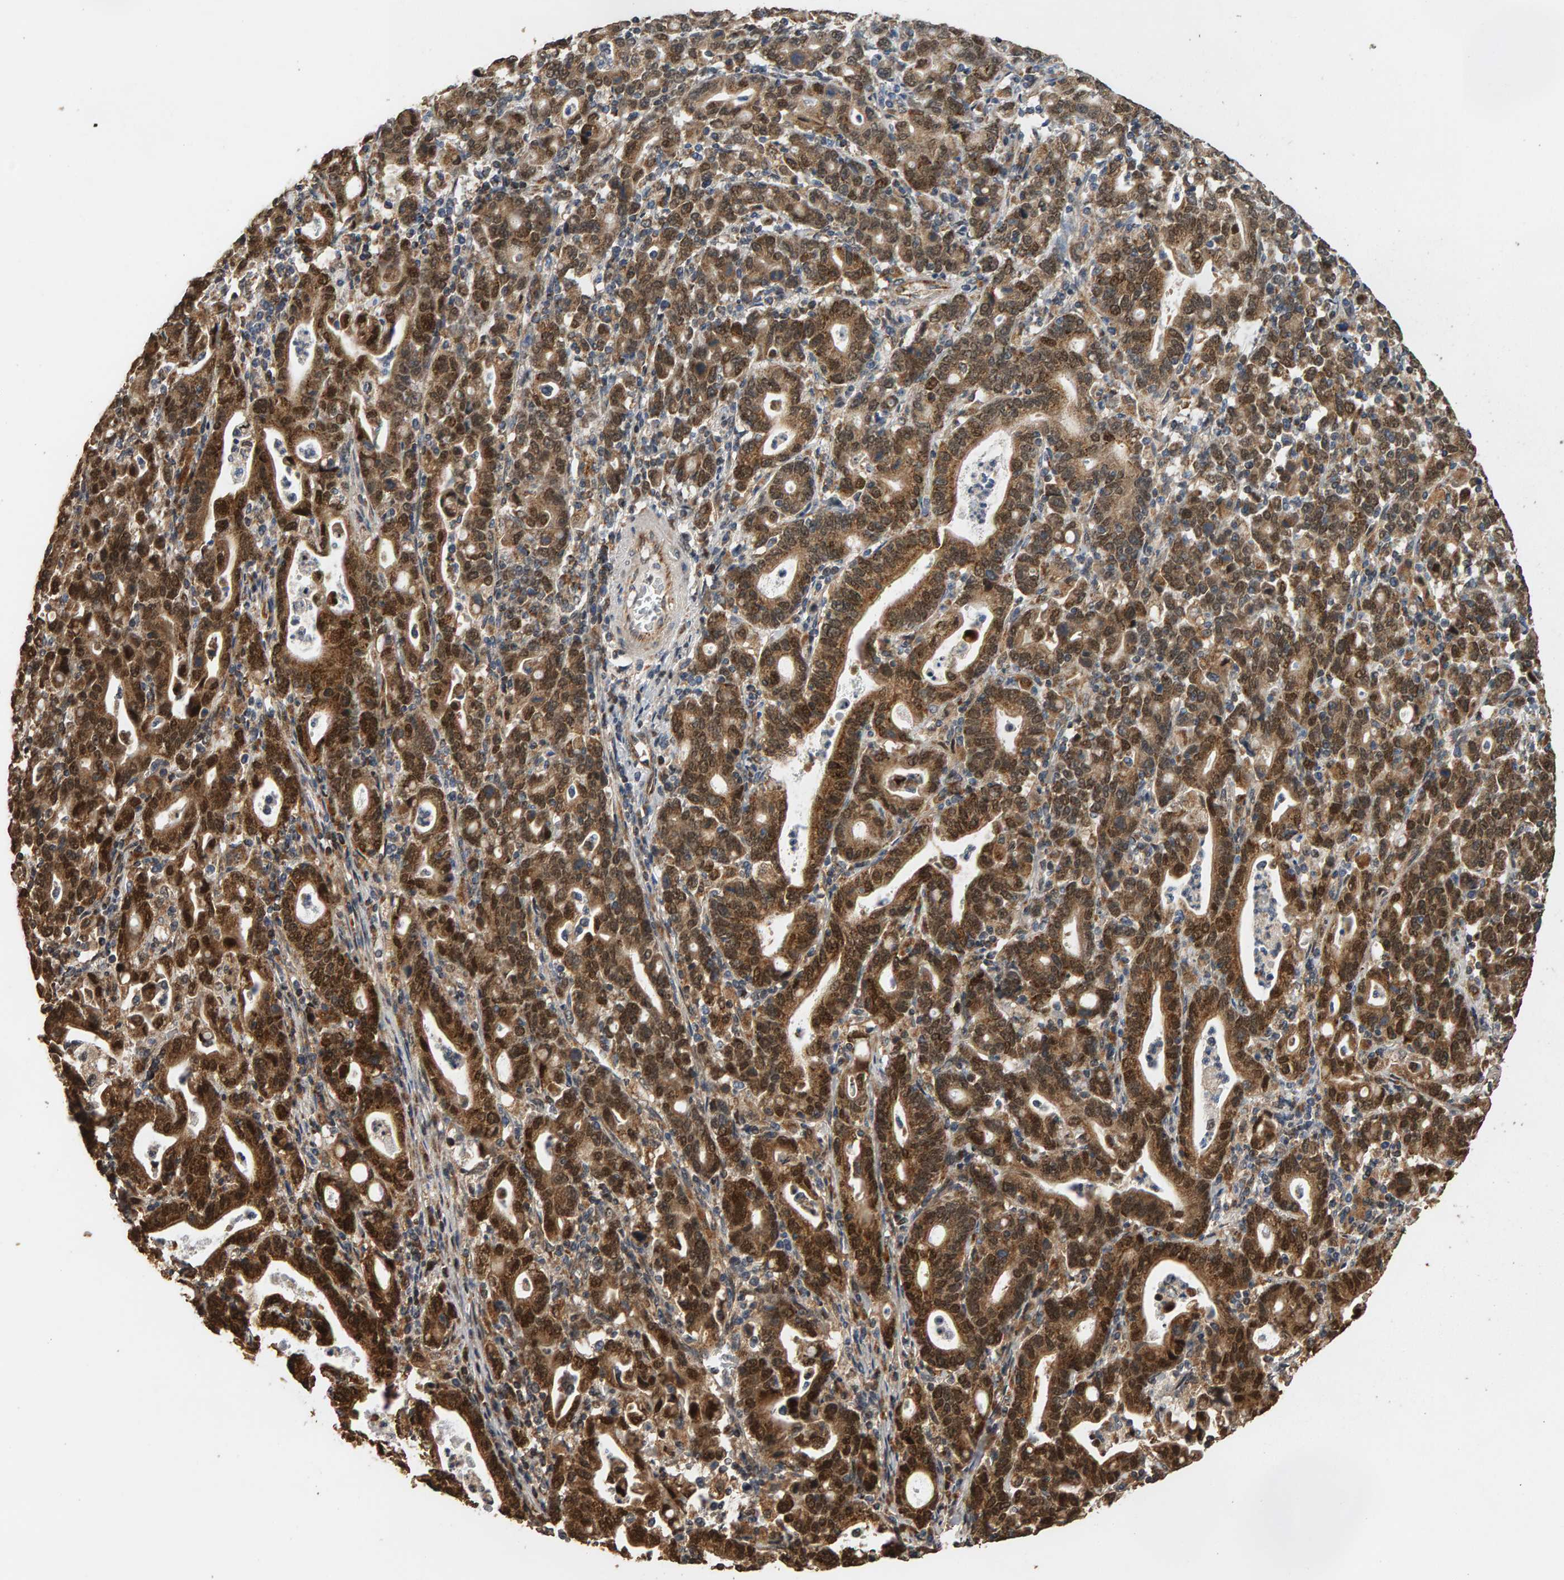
{"staining": {"intensity": "moderate", "quantity": ">75%", "location": "cytoplasmic/membranous,nuclear"}, "tissue": "stomach cancer", "cell_type": "Tumor cells", "image_type": "cancer", "snomed": [{"axis": "morphology", "description": "Adenocarcinoma, NOS"}, {"axis": "topography", "description": "Stomach, upper"}], "caption": "An immunohistochemistry (IHC) photomicrograph of tumor tissue is shown. Protein staining in brown highlights moderate cytoplasmic/membranous and nuclear positivity in stomach cancer within tumor cells.", "gene": "GSTK1", "patient": {"sex": "male", "age": 69}}